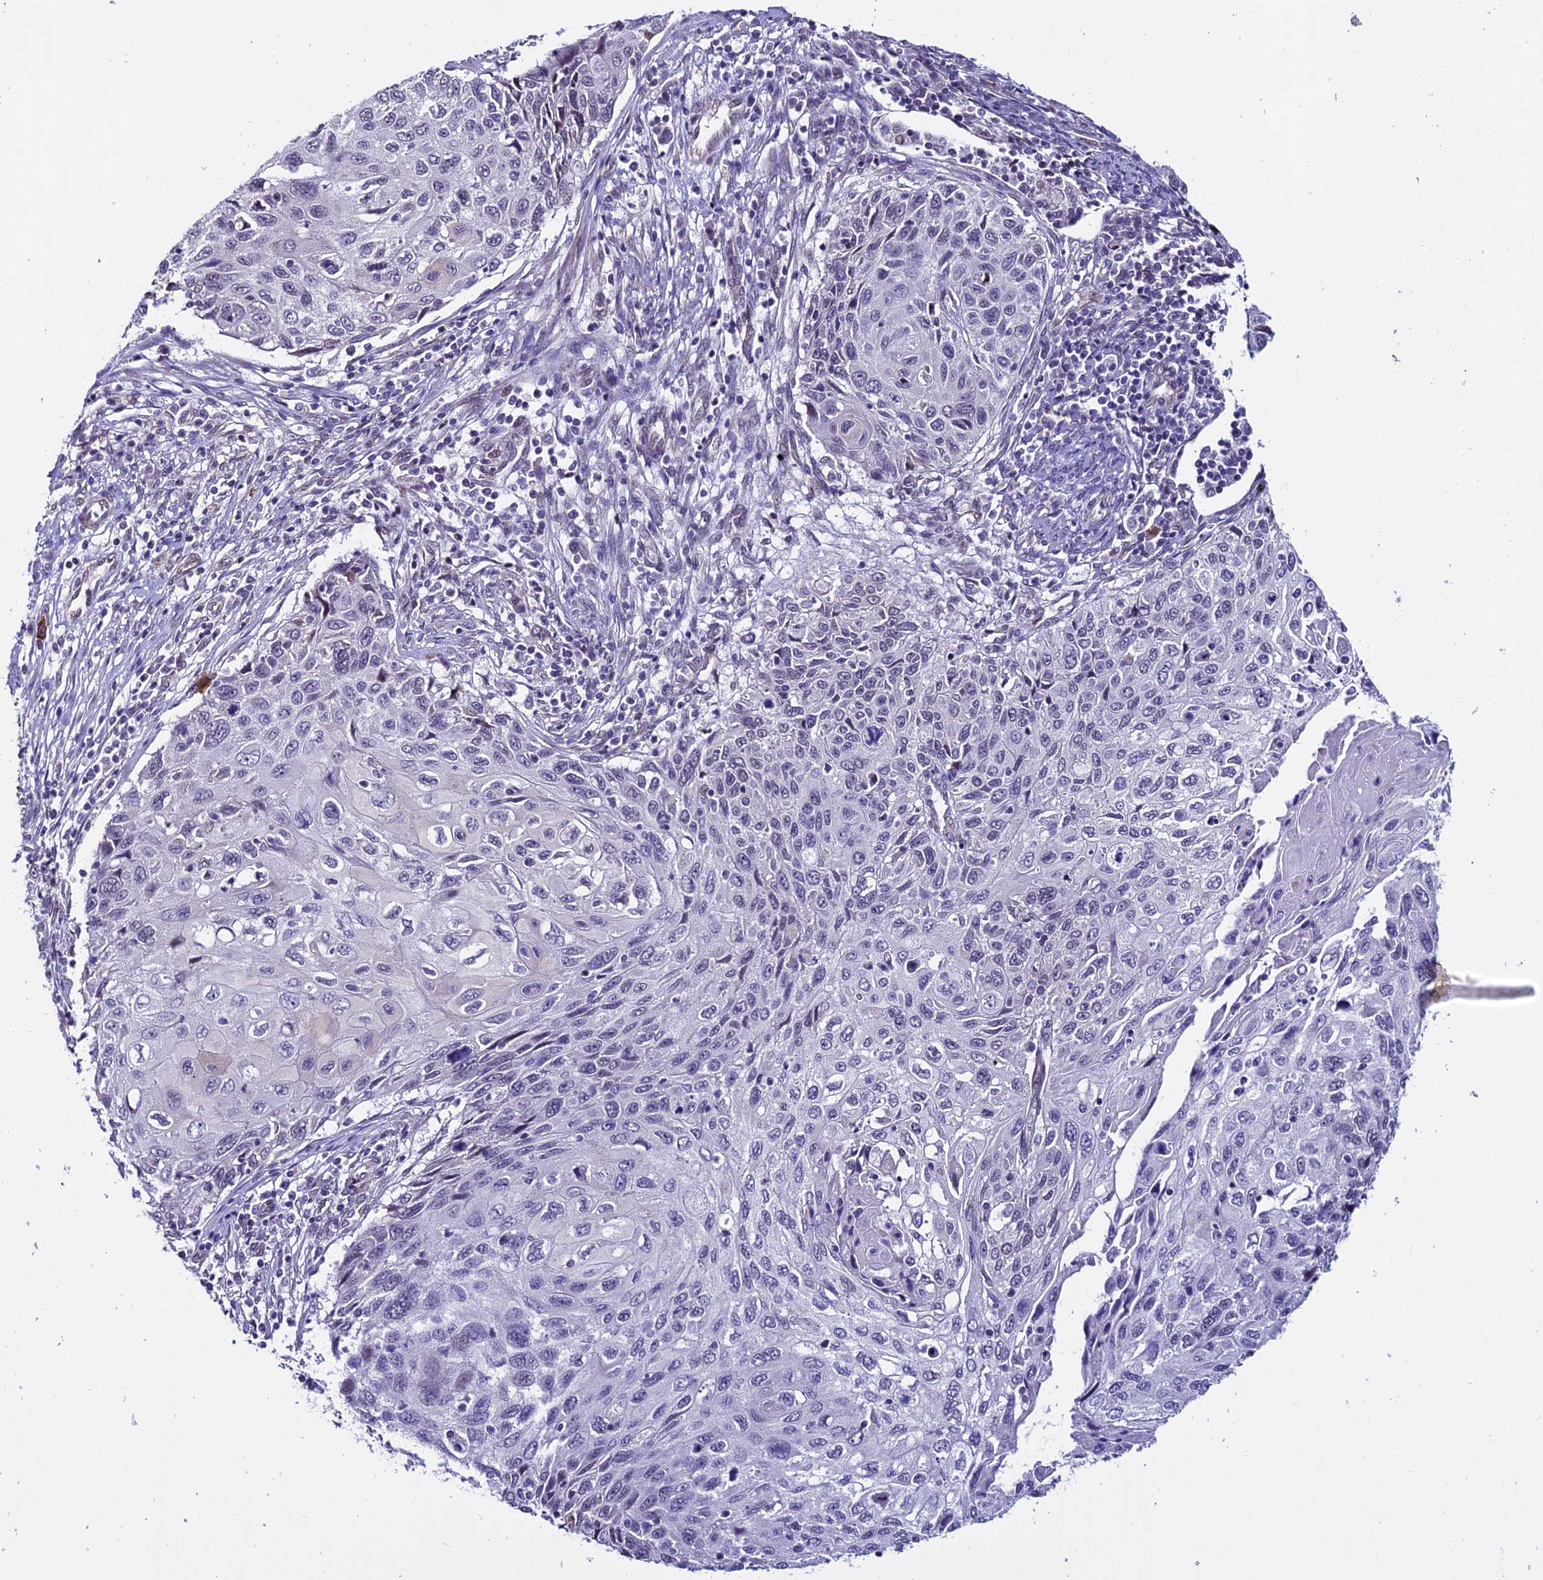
{"staining": {"intensity": "negative", "quantity": "none", "location": "none"}, "tissue": "cervical cancer", "cell_type": "Tumor cells", "image_type": "cancer", "snomed": [{"axis": "morphology", "description": "Squamous cell carcinoma, NOS"}, {"axis": "topography", "description": "Cervix"}], "caption": "DAB immunohistochemical staining of human squamous cell carcinoma (cervical) demonstrates no significant staining in tumor cells.", "gene": "TMEM171", "patient": {"sex": "female", "age": 70}}